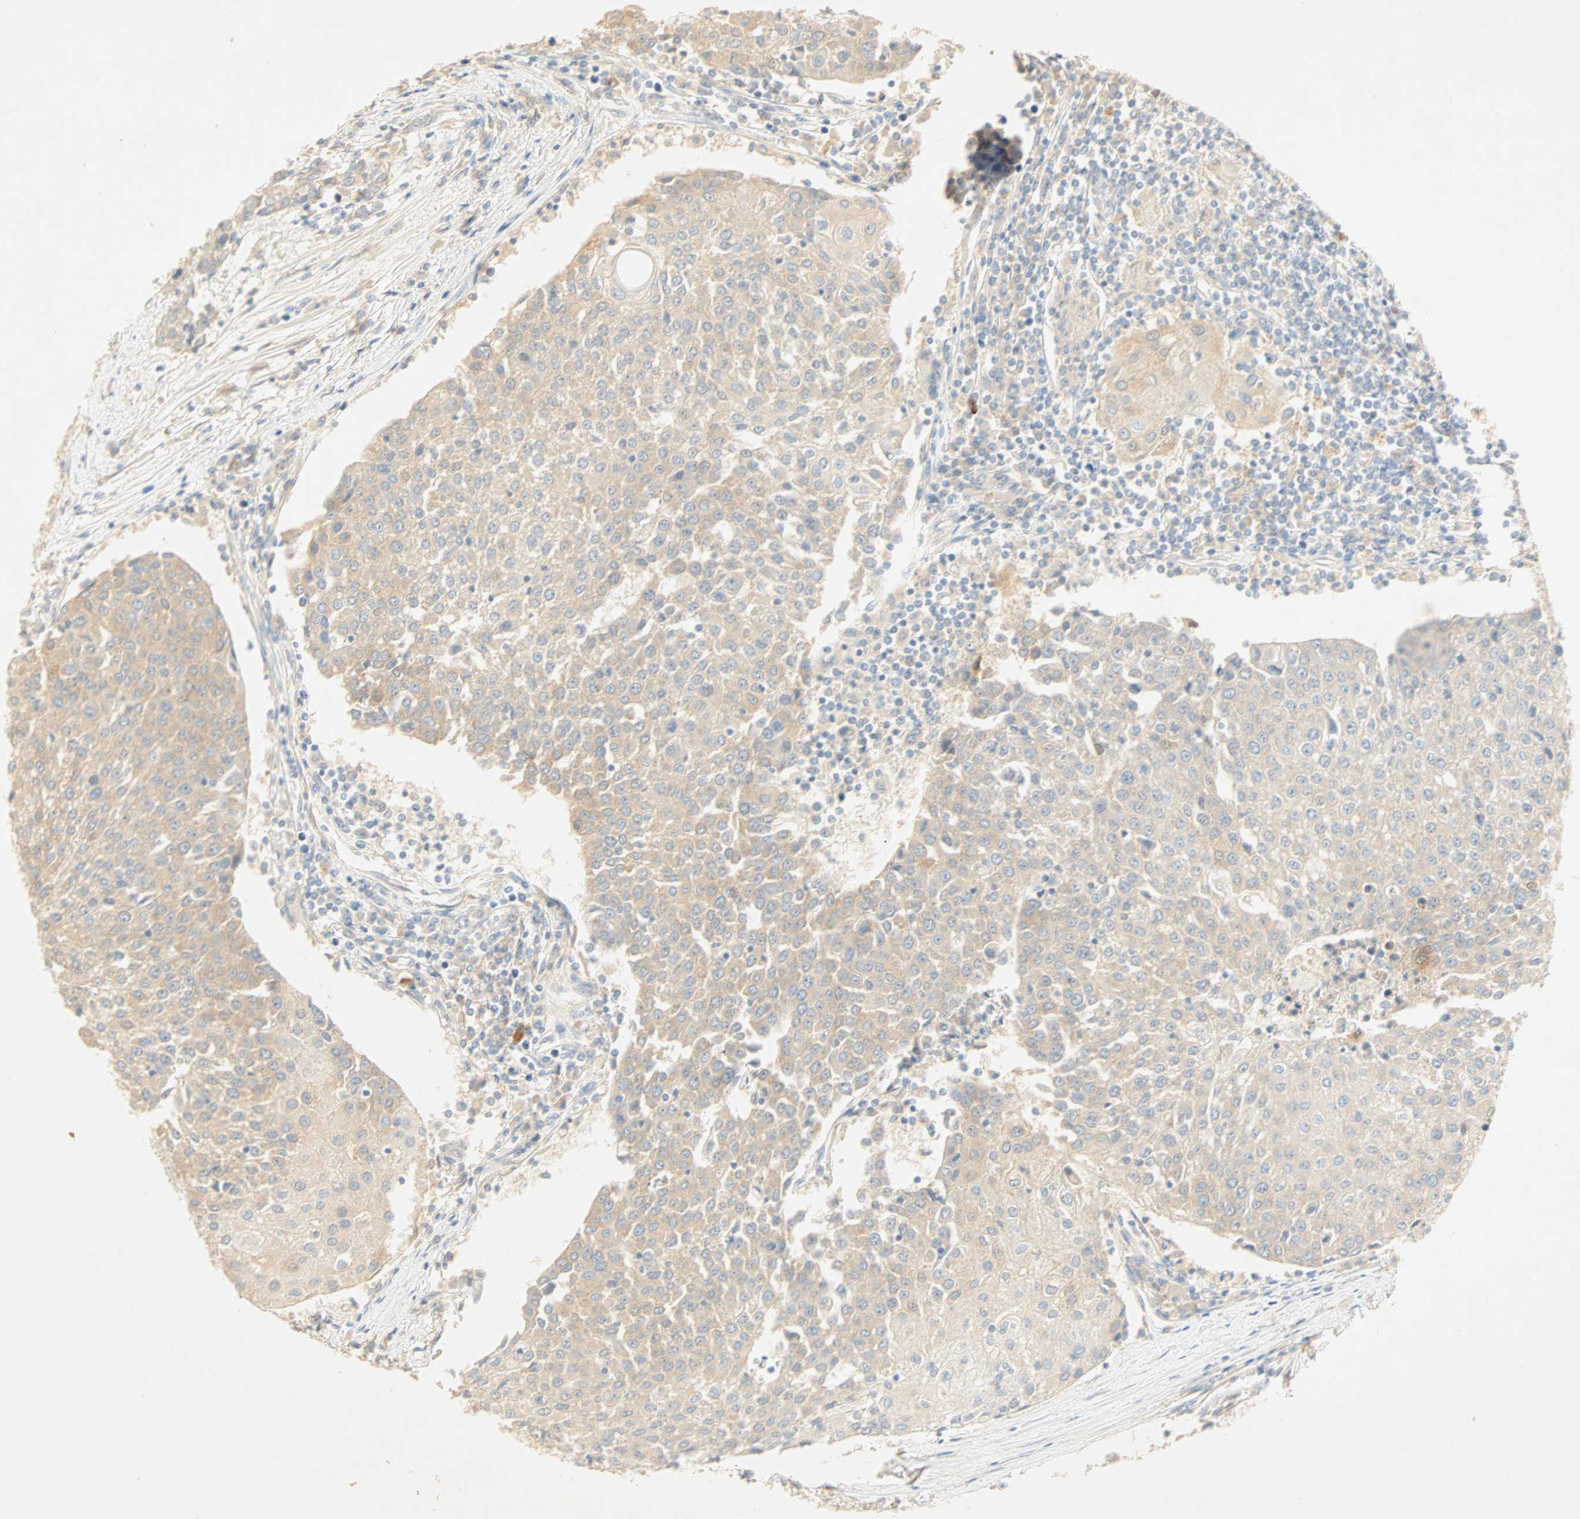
{"staining": {"intensity": "weak", "quantity": "25%-75%", "location": "cytoplasmic/membranous"}, "tissue": "urothelial cancer", "cell_type": "Tumor cells", "image_type": "cancer", "snomed": [{"axis": "morphology", "description": "Urothelial carcinoma, High grade"}, {"axis": "topography", "description": "Urinary bladder"}], "caption": "High-power microscopy captured an immunohistochemistry image of urothelial cancer, revealing weak cytoplasmic/membranous expression in about 25%-75% of tumor cells.", "gene": "SELENBP1", "patient": {"sex": "female", "age": 85}}